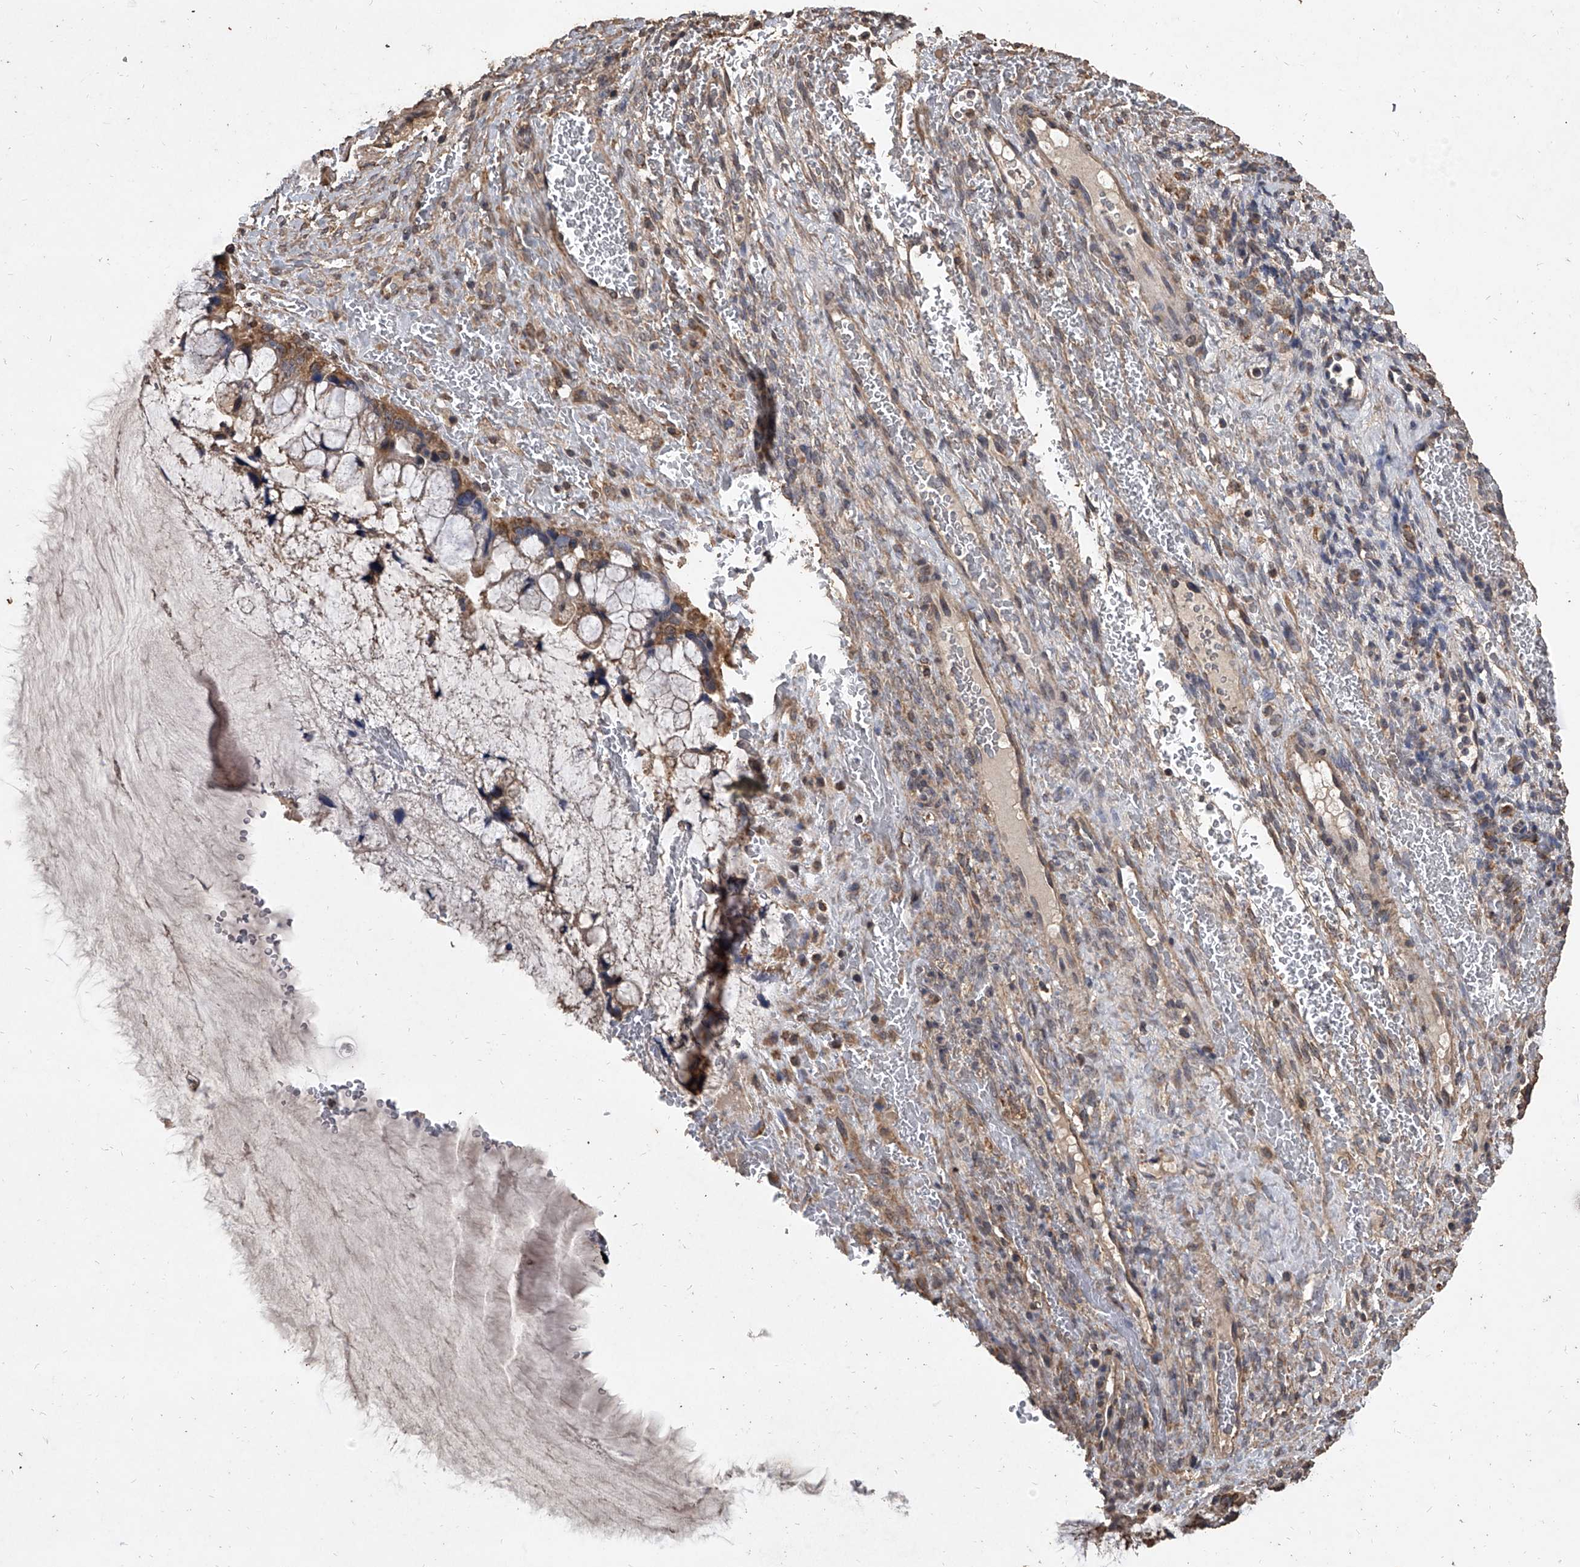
{"staining": {"intensity": "moderate", "quantity": ">75%", "location": "cytoplasmic/membranous"}, "tissue": "ovarian cancer", "cell_type": "Tumor cells", "image_type": "cancer", "snomed": [{"axis": "morphology", "description": "Cystadenocarcinoma, mucinous, NOS"}, {"axis": "topography", "description": "Ovary"}], "caption": "Immunohistochemical staining of human ovarian cancer (mucinous cystadenocarcinoma) displays moderate cytoplasmic/membranous protein expression in approximately >75% of tumor cells.", "gene": "MRPL28", "patient": {"sex": "female", "age": 37}}